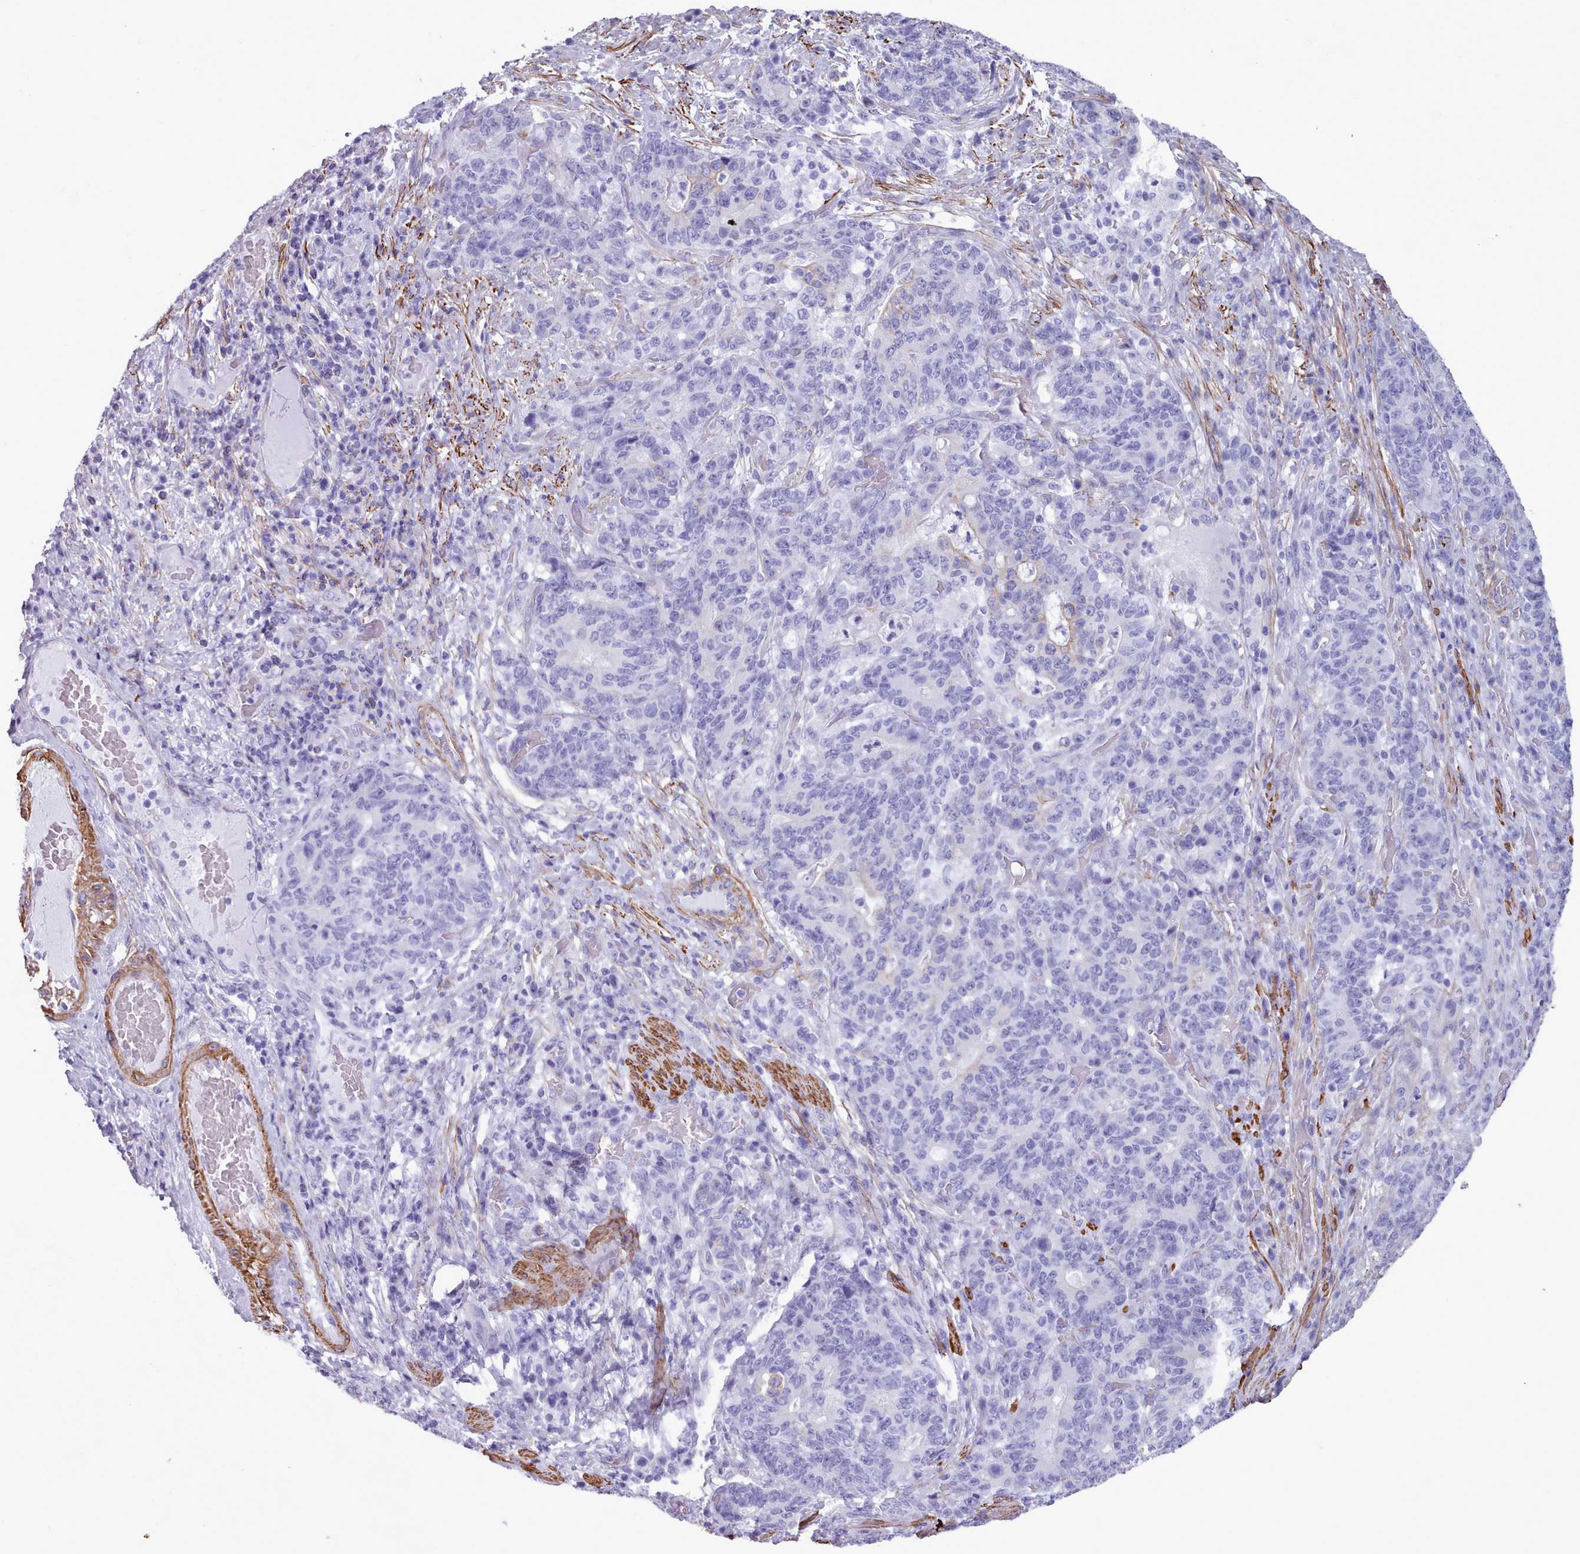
{"staining": {"intensity": "negative", "quantity": "none", "location": "none"}, "tissue": "stomach cancer", "cell_type": "Tumor cells", "image_type": "cancer", "snomed": [{"axis": "morphology", "description": "Normal tissue, NOS"}, {"axis": "morphology", "description": "Adenocarcinoma, NOS"}, {"axis": "topography", "description": "Stomach"}], "caption": "Histopathology image shows no protein positivity in tumor cells of stomach adenocarcinoma tissue. (DAB (3,3'-diaminobenzidine) immunohistochemistry (IHC), high magnification).", "gene": "FPGS", "patient": {"sex": "female", "age": 64}}